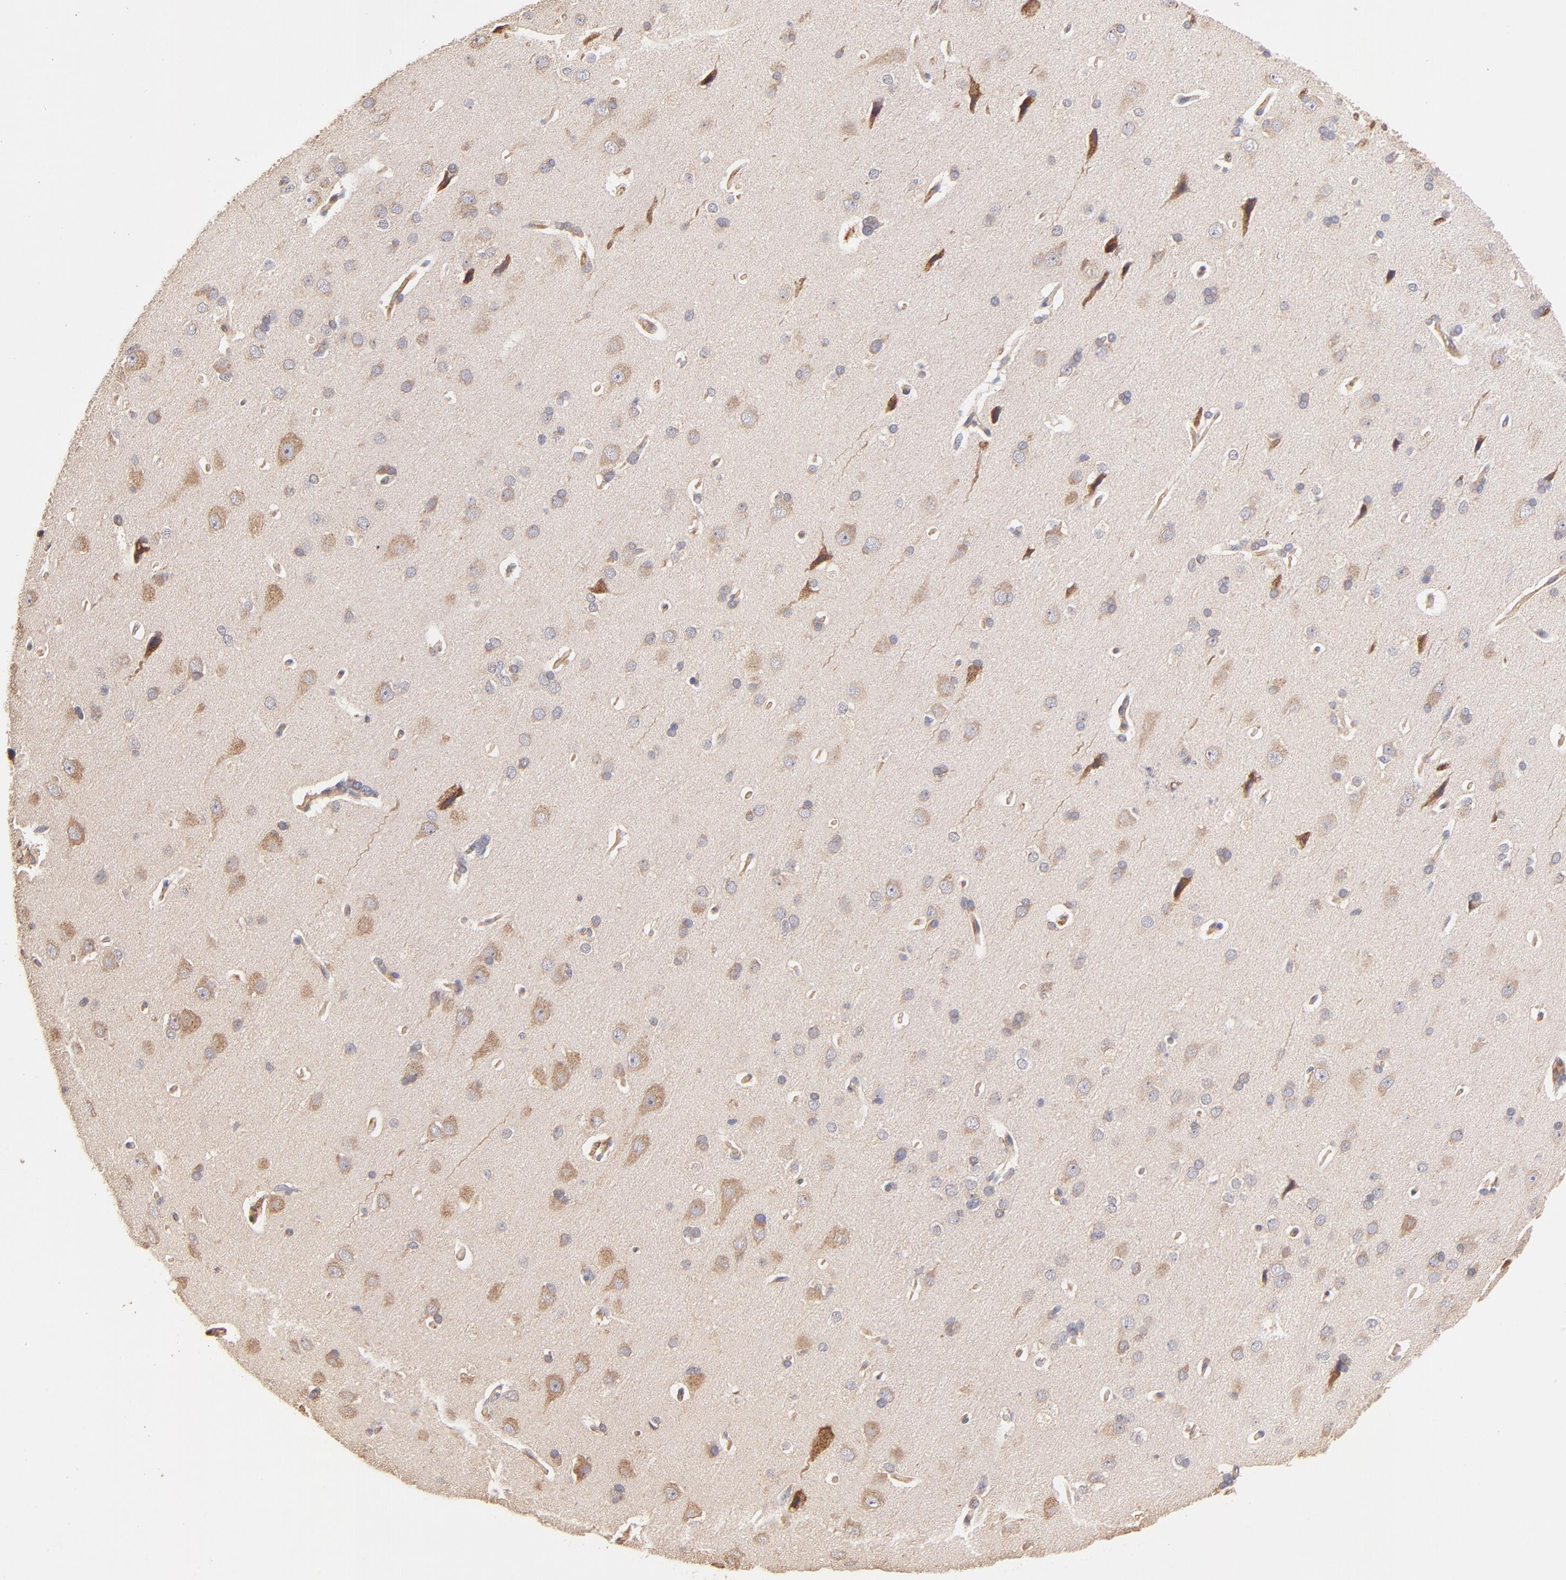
{"staining": {"intensity": "strong", "quantity": ">75%", "location": "cytoplasmic/membranous"}, "tissue": "cerebral cortex", "cell_type": "Endothelial cells", "image_type": "normal", "snomed": [{"axis": "morphology", "description": "Normal tissue, NOS"}, {"axis": "topography", "description": "Cerebral cortex"}], "caption": "The immunohistochemical stain shows strong cytoplasmic/membranous staining in endothelial cells of normal cerebral cortex. Using DAB (brown) and hematoxylin (blue) stains, captured at high magnification using brightfield microscopy.", "gene": "TNFAIP3", "patient": {"sex": "male", "age": 62}}